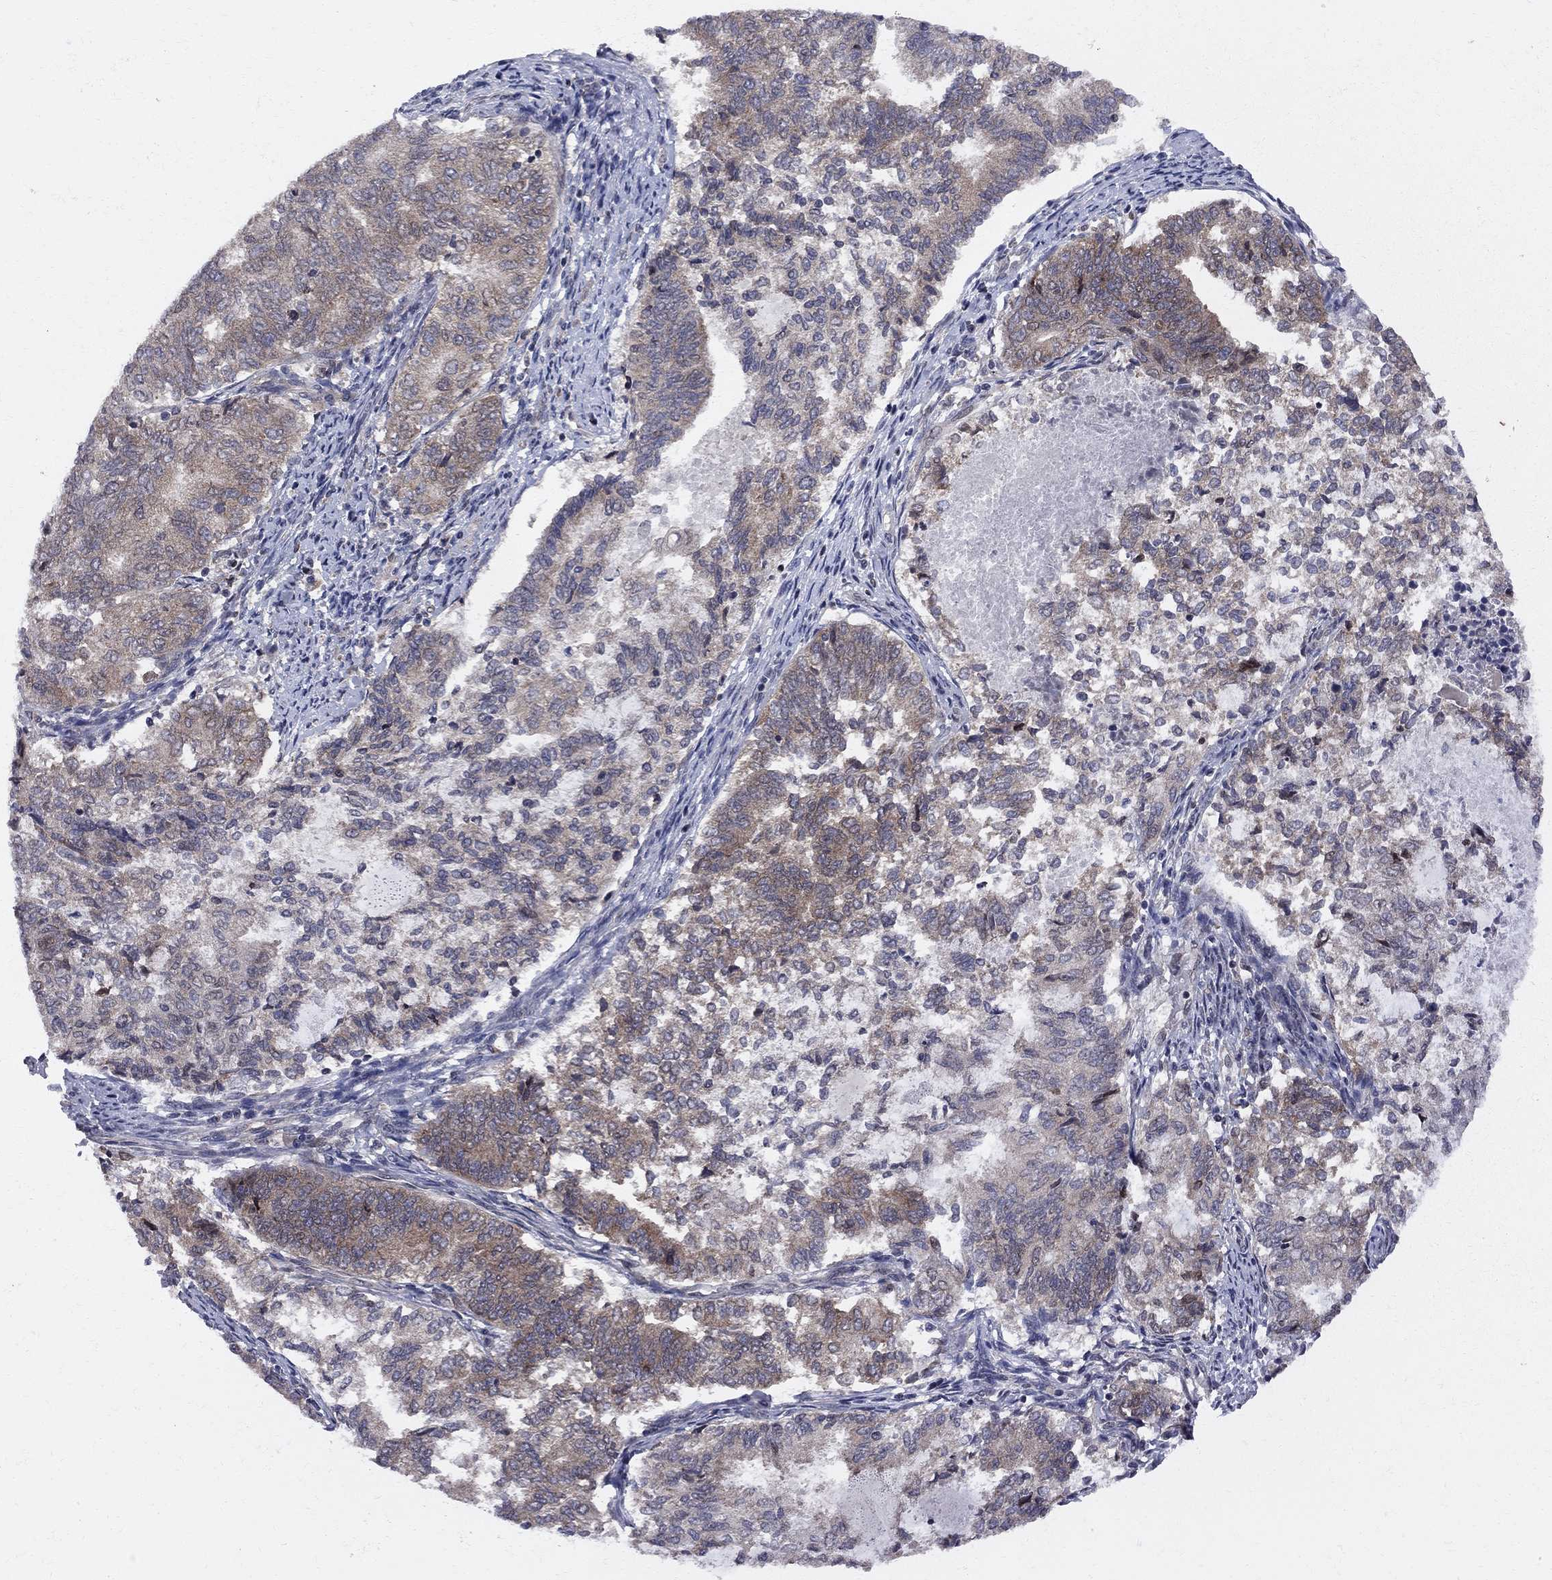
{"staining": {"intensity": "moderate", "quantity": "25%-75%", "location": "cytoplasmic/membranous"}, "tissue": "endometrial cancer", "cell_type": "Tumor cells", "image_type": "cancer", "snomed": [{"axis": "morphology", "description": "Adenocarcinoma, NOS"}, {"axis": "topography", "description": "Endometrium"}], "caption": "Protein expression by IHC reveals moderate cytoplasmic/membranous staining in approximately 25%-75% of tumor cells in endometrial adenocarcinoma.", "gene": "CNOT11", "patient": {"sex": "female", "age": 65}}